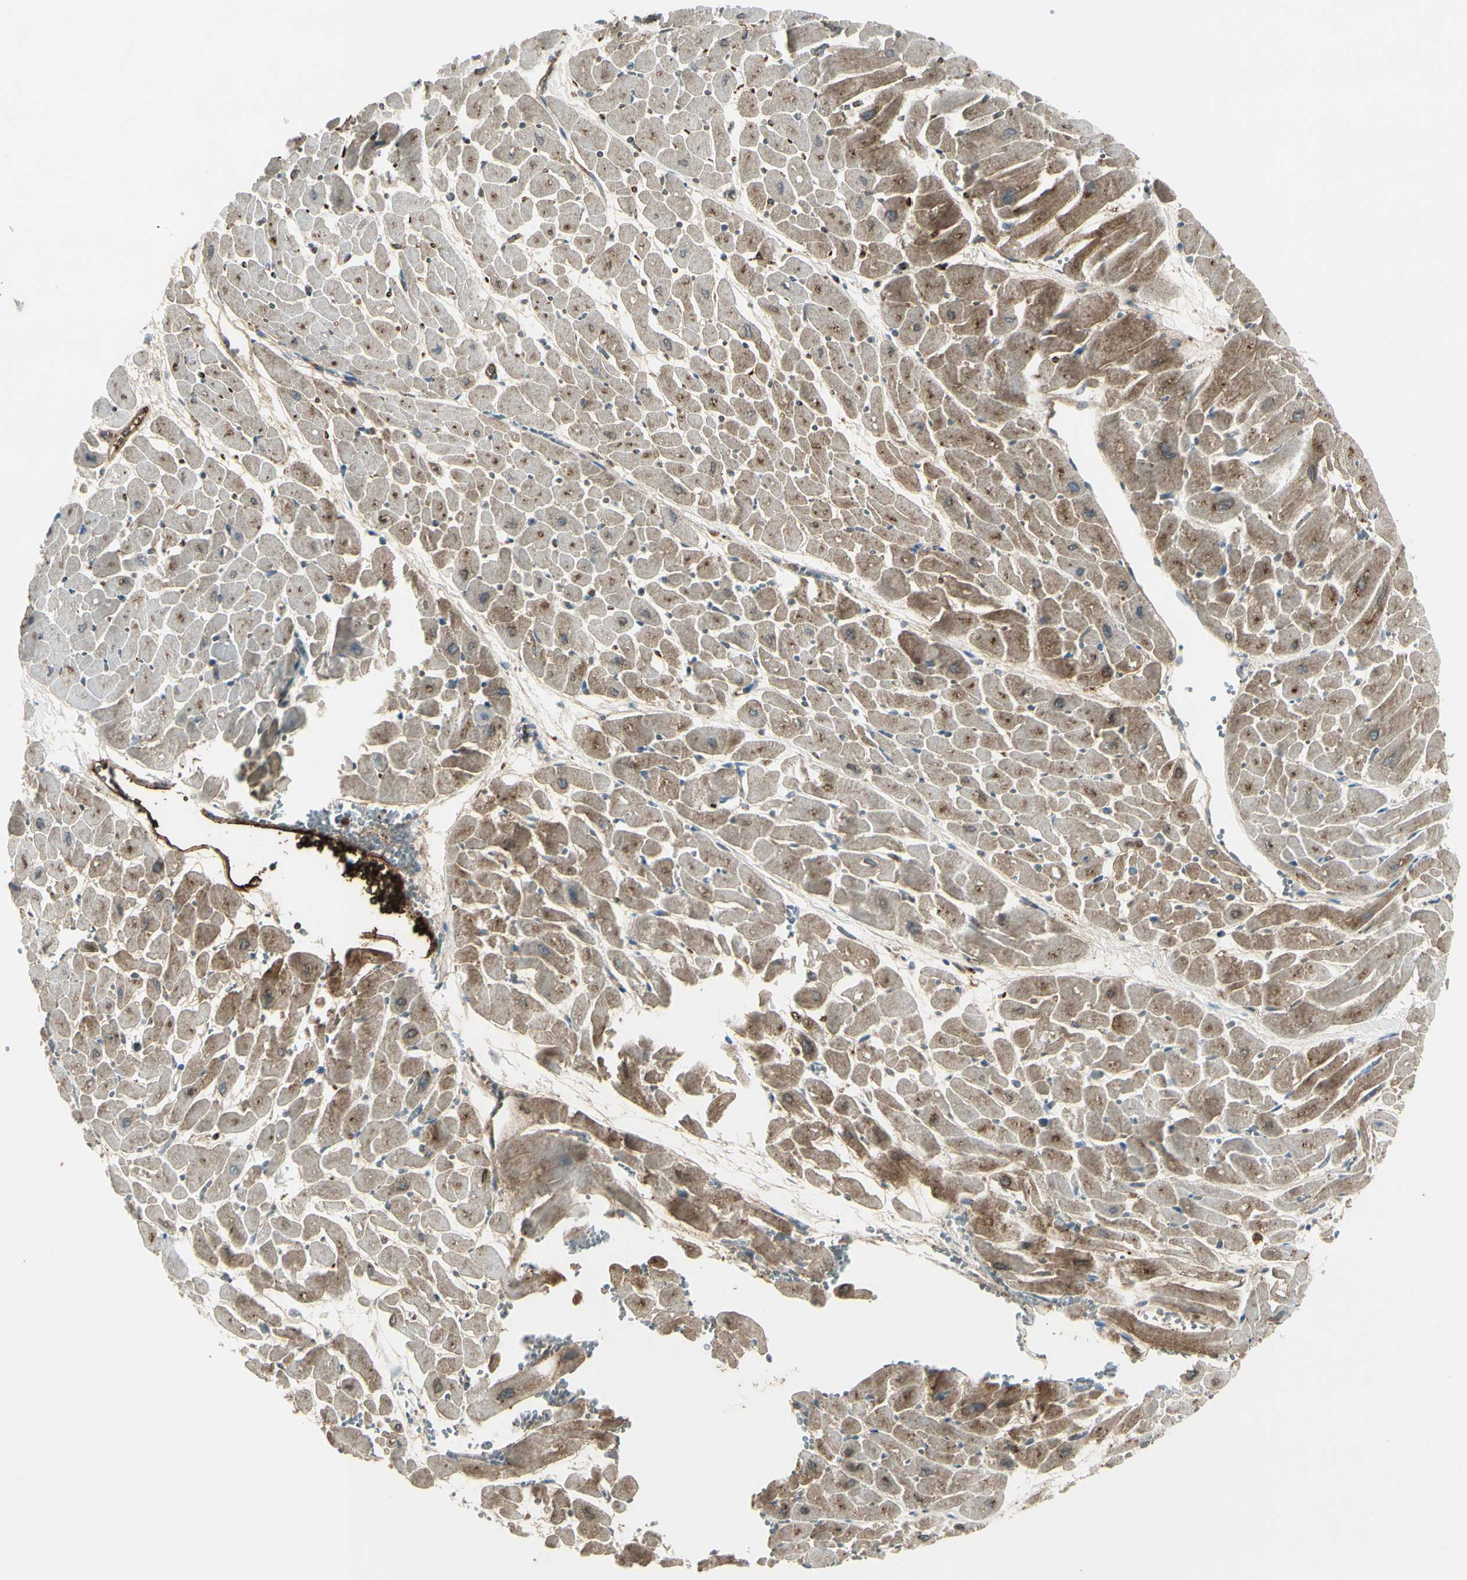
{"staining": {"intensity": "moderate", "quantity": "25%-75%", "location": "cytoplasmic/membranous,nuclear"}, "tissue": "heart muscle", "cell_type": "Cardiomyocytes", "image_type": "normal", "snomed": [{"axis": "morphology", "description": "Normal tissue, NOS"}, {"axis": "topography", "description": "Heart"}], "caption": "Cardiomyocytes exhibit medium levels of moderate cytoplasmic/membranous,nuclear staining in approximately 25%-75% of cells in normal heart muscle.", "gene": "IGHM", "patient": {"sex": "male", "age": 45}}